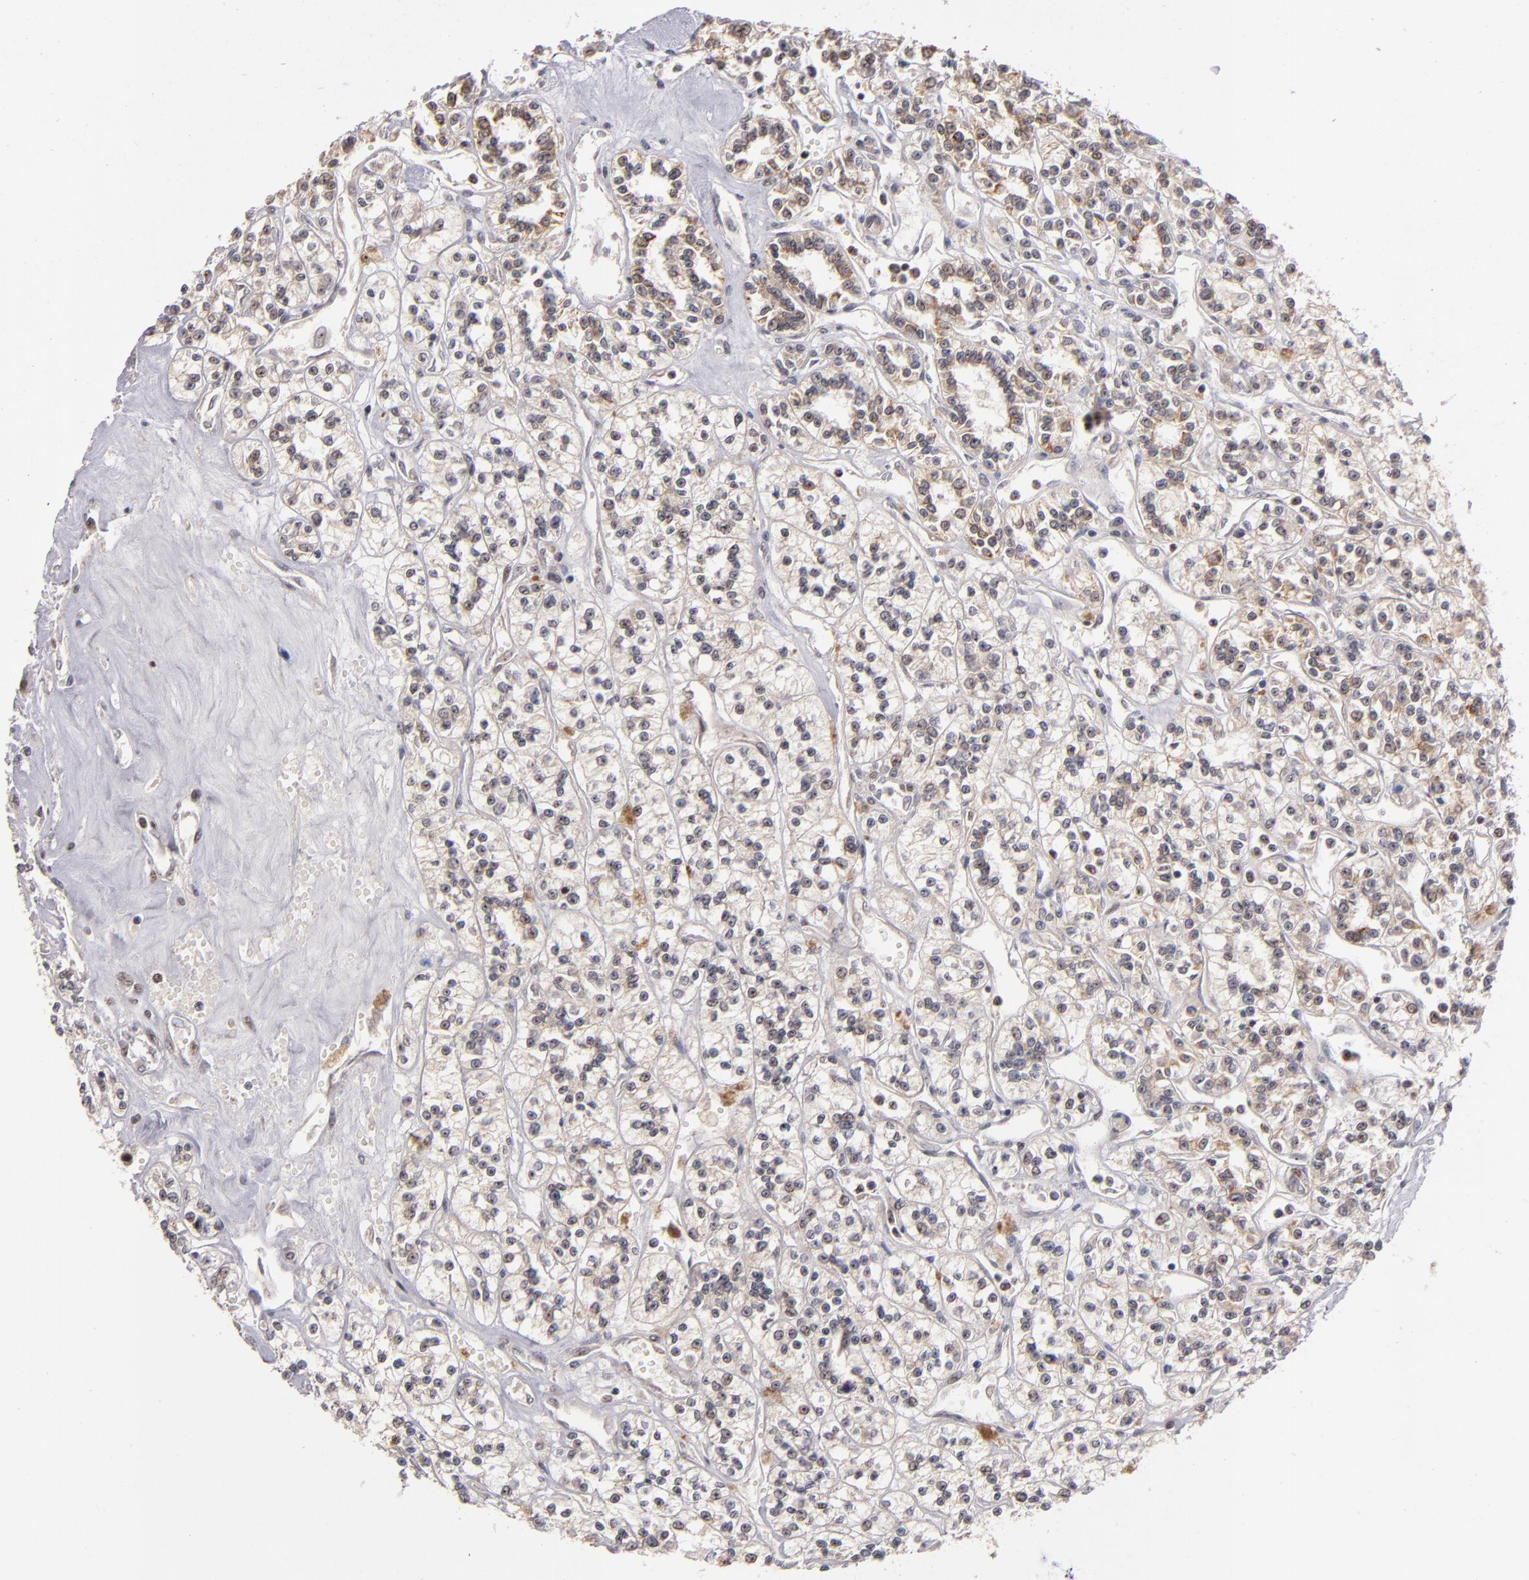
{"staining": {"intensity": "weak", "quantity": ">75%", "location": "cytoplasmic/membranous,nuclear"}, "tissue": "renal cancer", "cell_type": "Tumor cells", "image_type": "cancer", "snomed": [{"axis": "morphology", "description": "Adenocarcinoma, NOS"}, {"axis": "topography", "description": "Kidney"}], "caption": "Renal adenocarcinoma stained for a protein (brown) displays weak cytoplasmic/membranous and nuclear positive positivity in approximately >75% of tumor cells.", "gene": "PCNX4", "patient": {"sex": "female", "age": 76}}